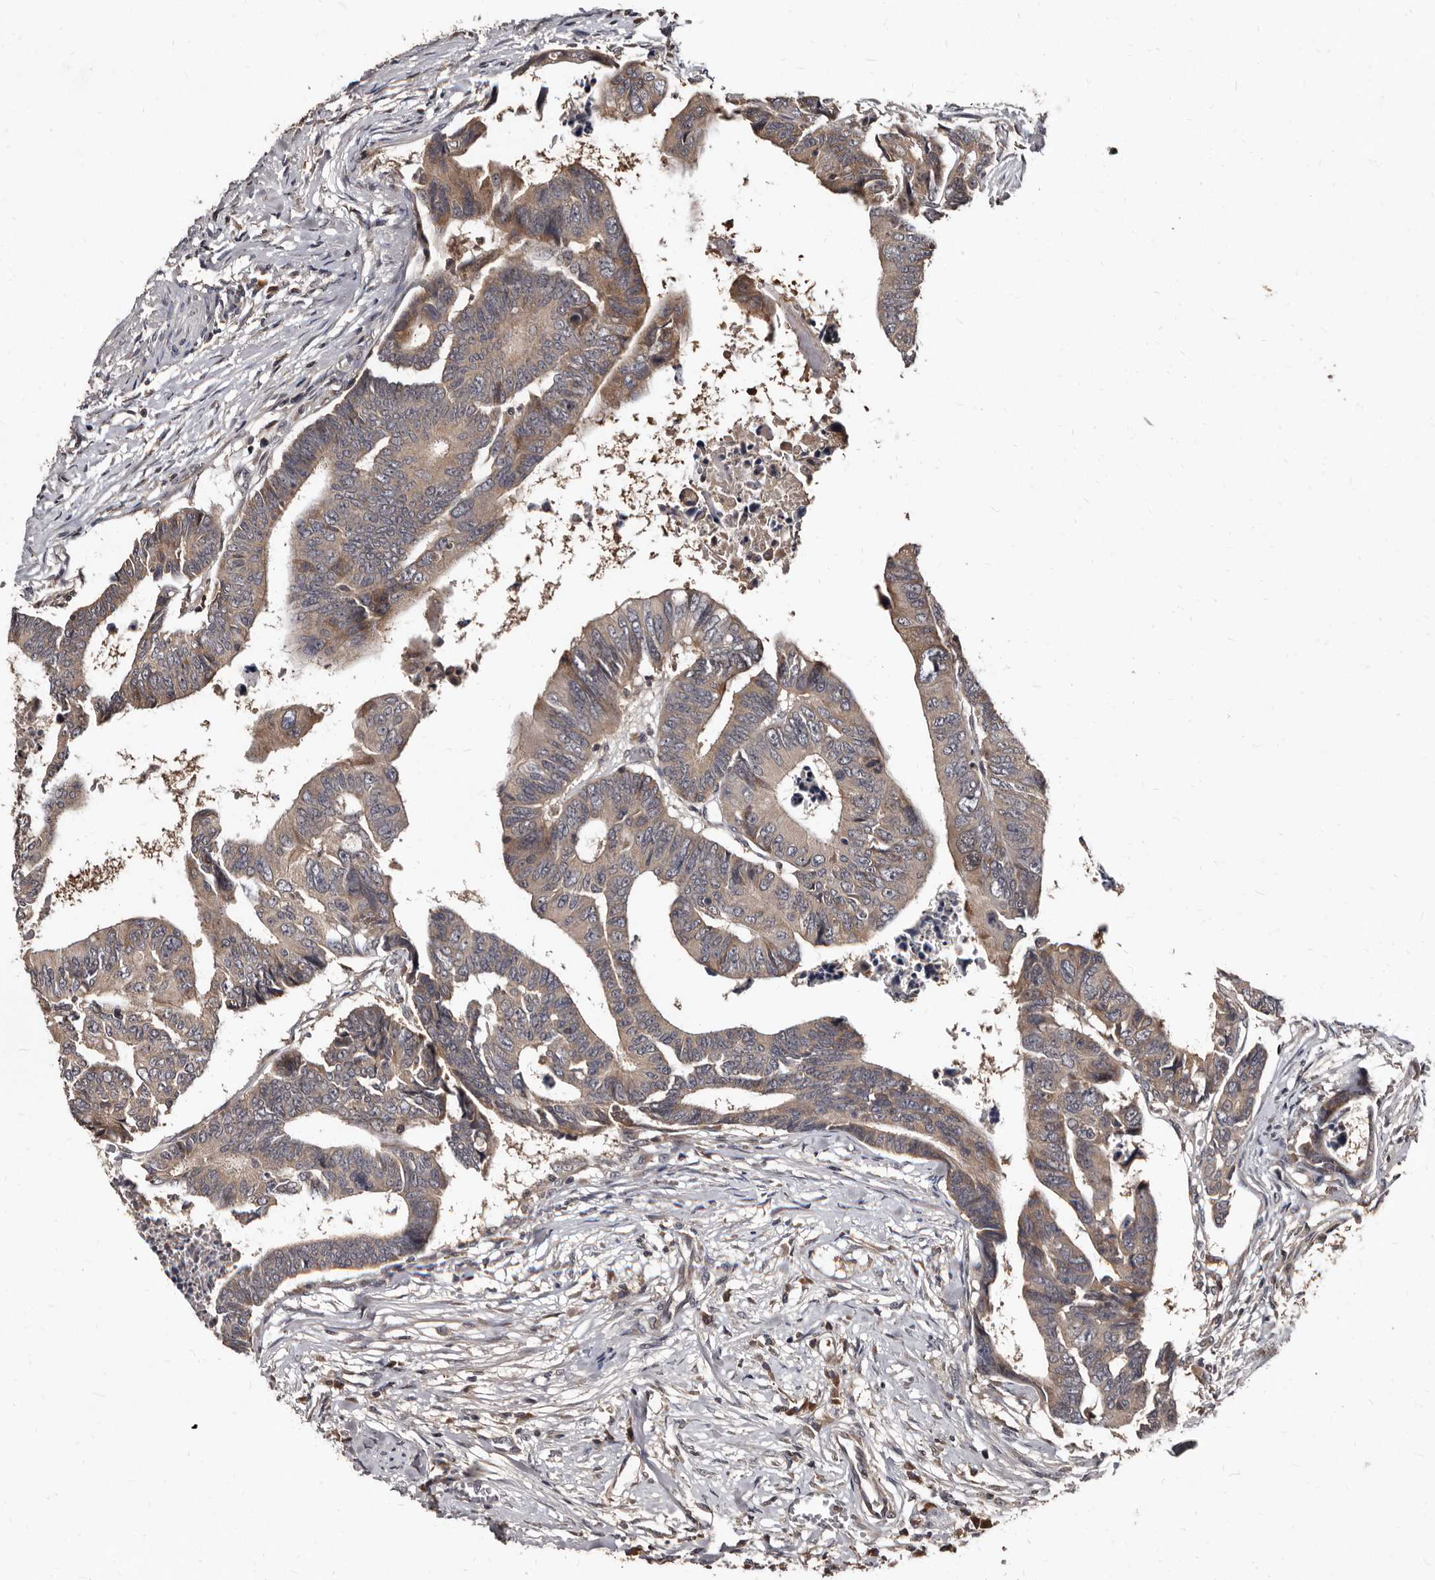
{"staining": {"intensity": "moderate", "quantity": "25%-75%", "location": "cytoplasmic/membranous"}, "tissue": "colorectal cancer", "cell_type": "Tumor cells", "image_type": "cancer", "snomed": [{"axis": "morphology", "description": "Adenocarcinoma, NOS"}, {"axis": "topography", "description": "Rectum"}], "caption": "There is medium levels of moderate cytoplasmic/membranous expression in tumor cells of adenocarcinoma (colorectal), as demonstrated by immunohistochemical staining (brown color).", "gene": "PMVK", "patient": {"sex": "female", "age": 65}}